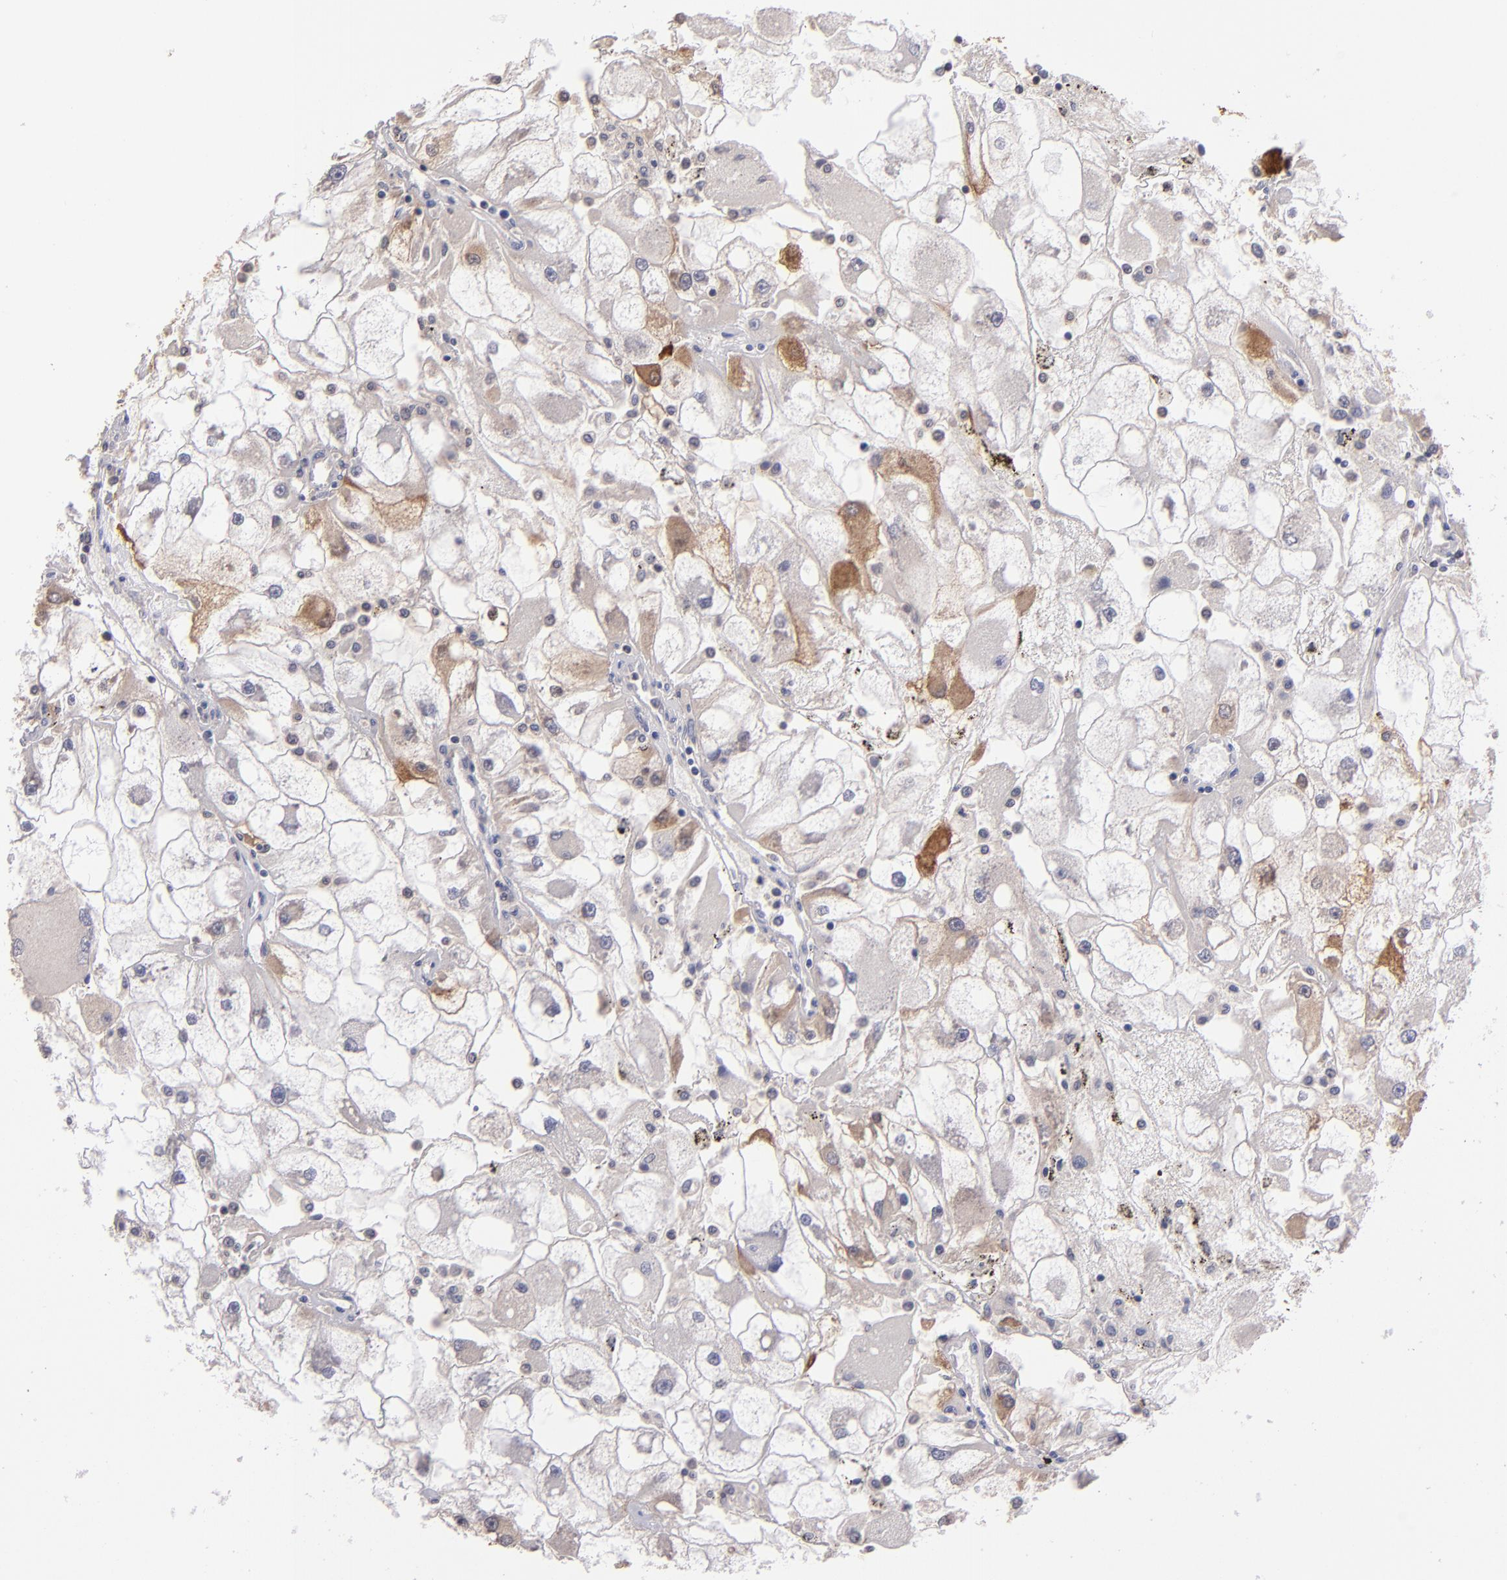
{"staining": {"intensity": "moderate", "quantity": "<25%", "location": "cytoplasmic/membranous,nuclear"}, "tissue": "renal cancer", "cell_type": "Tumor cells", "image_type": "cancer", "snomed": [{"axis": "morphology", "description": "Adenocarcinoma, NOS"}, {"axis": "topography", "description": "Kidney"}], "caption": "There is low levels of moderate cytoplasmic/membranous and nuclear staining in tumor cells of renal cancer (adenocarcinoma), as demonstrated by immunohistochemical staining (brown color).", "gene": "S100A1", "patient": {"sex": "female", "age": 73}}